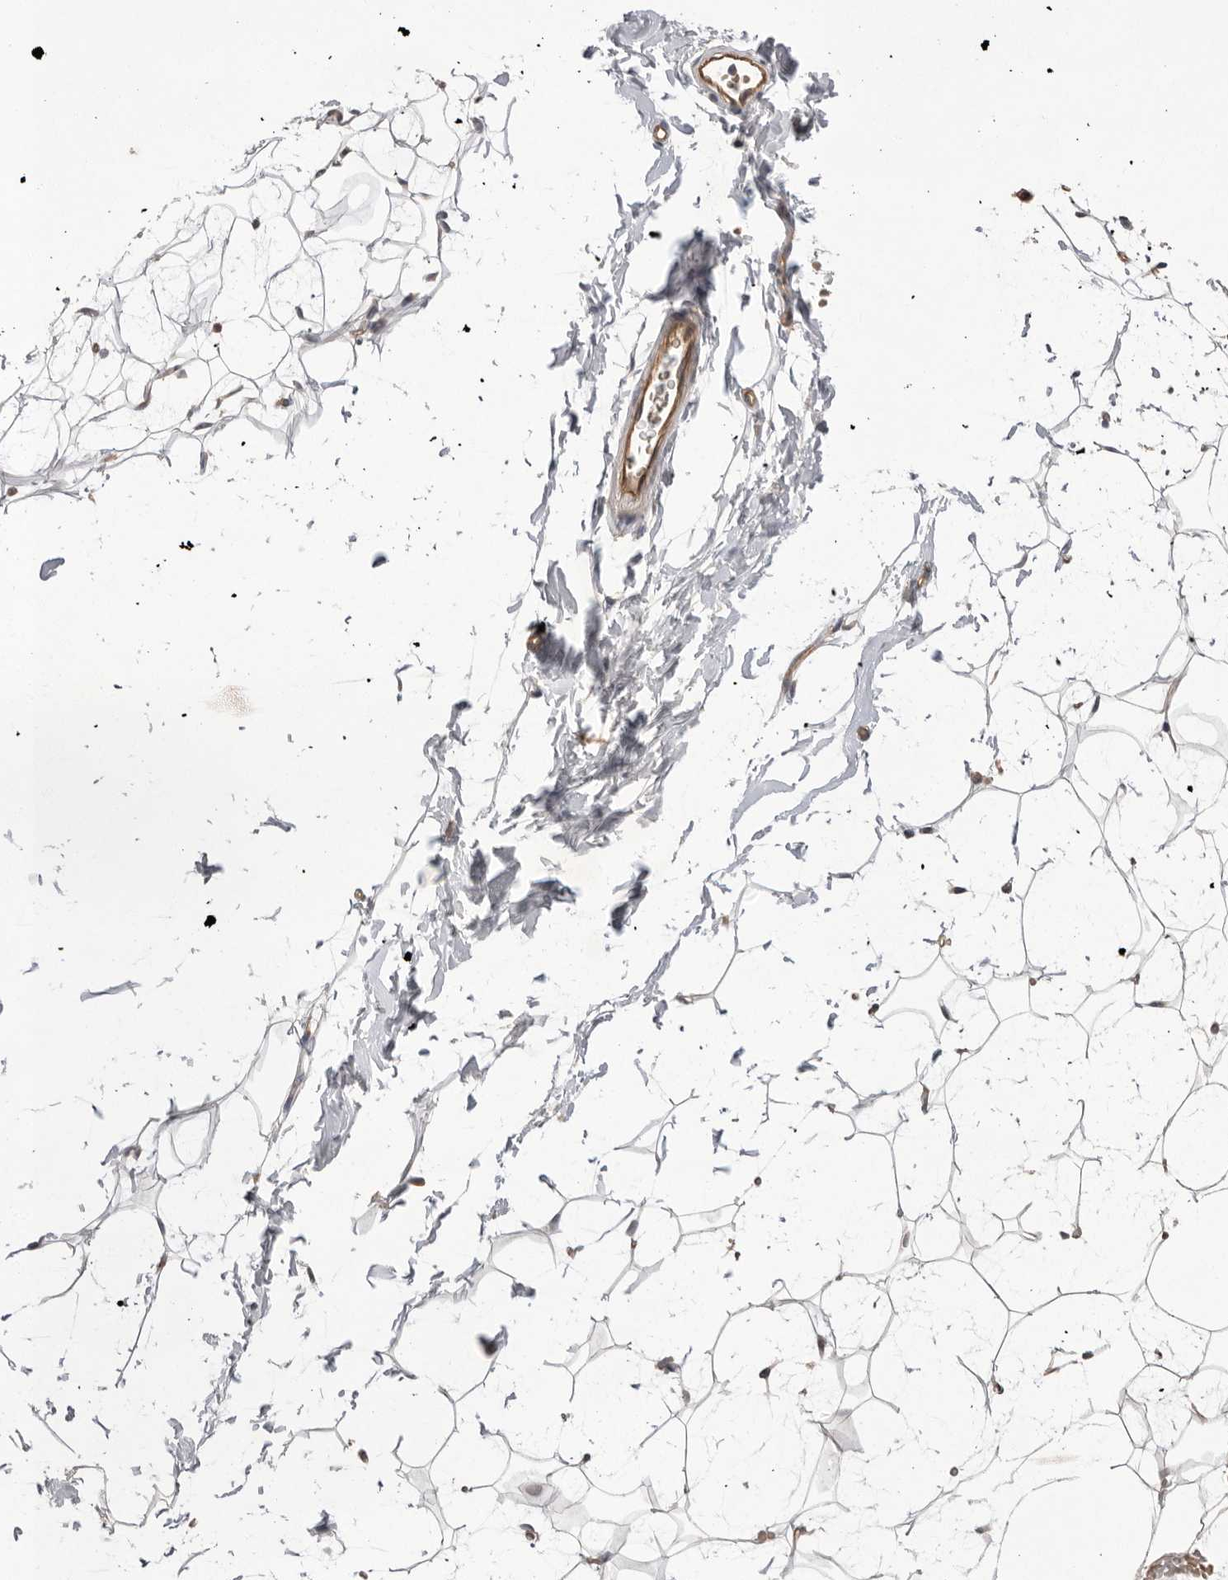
{"staining": {"intensity": "negative", "quantity": "none", "location": "none"}, "tissue": "adipose tissue", "cell_type": "Adipocytes", "image_type": "normal", "snomed": [{"axis": "morphology", "description": "Normal tissue, NOS"}, {"axis": "topography", "description": "Breast"}], "caption": "Protein analysis of benign adipose tissue exhibits no significant staining in adipocytes. (Immunohistochemistry, brightfield microscopy, high magnification).", "gene": "NRCAM", "patient": {"sex": "female", "age": 23}}